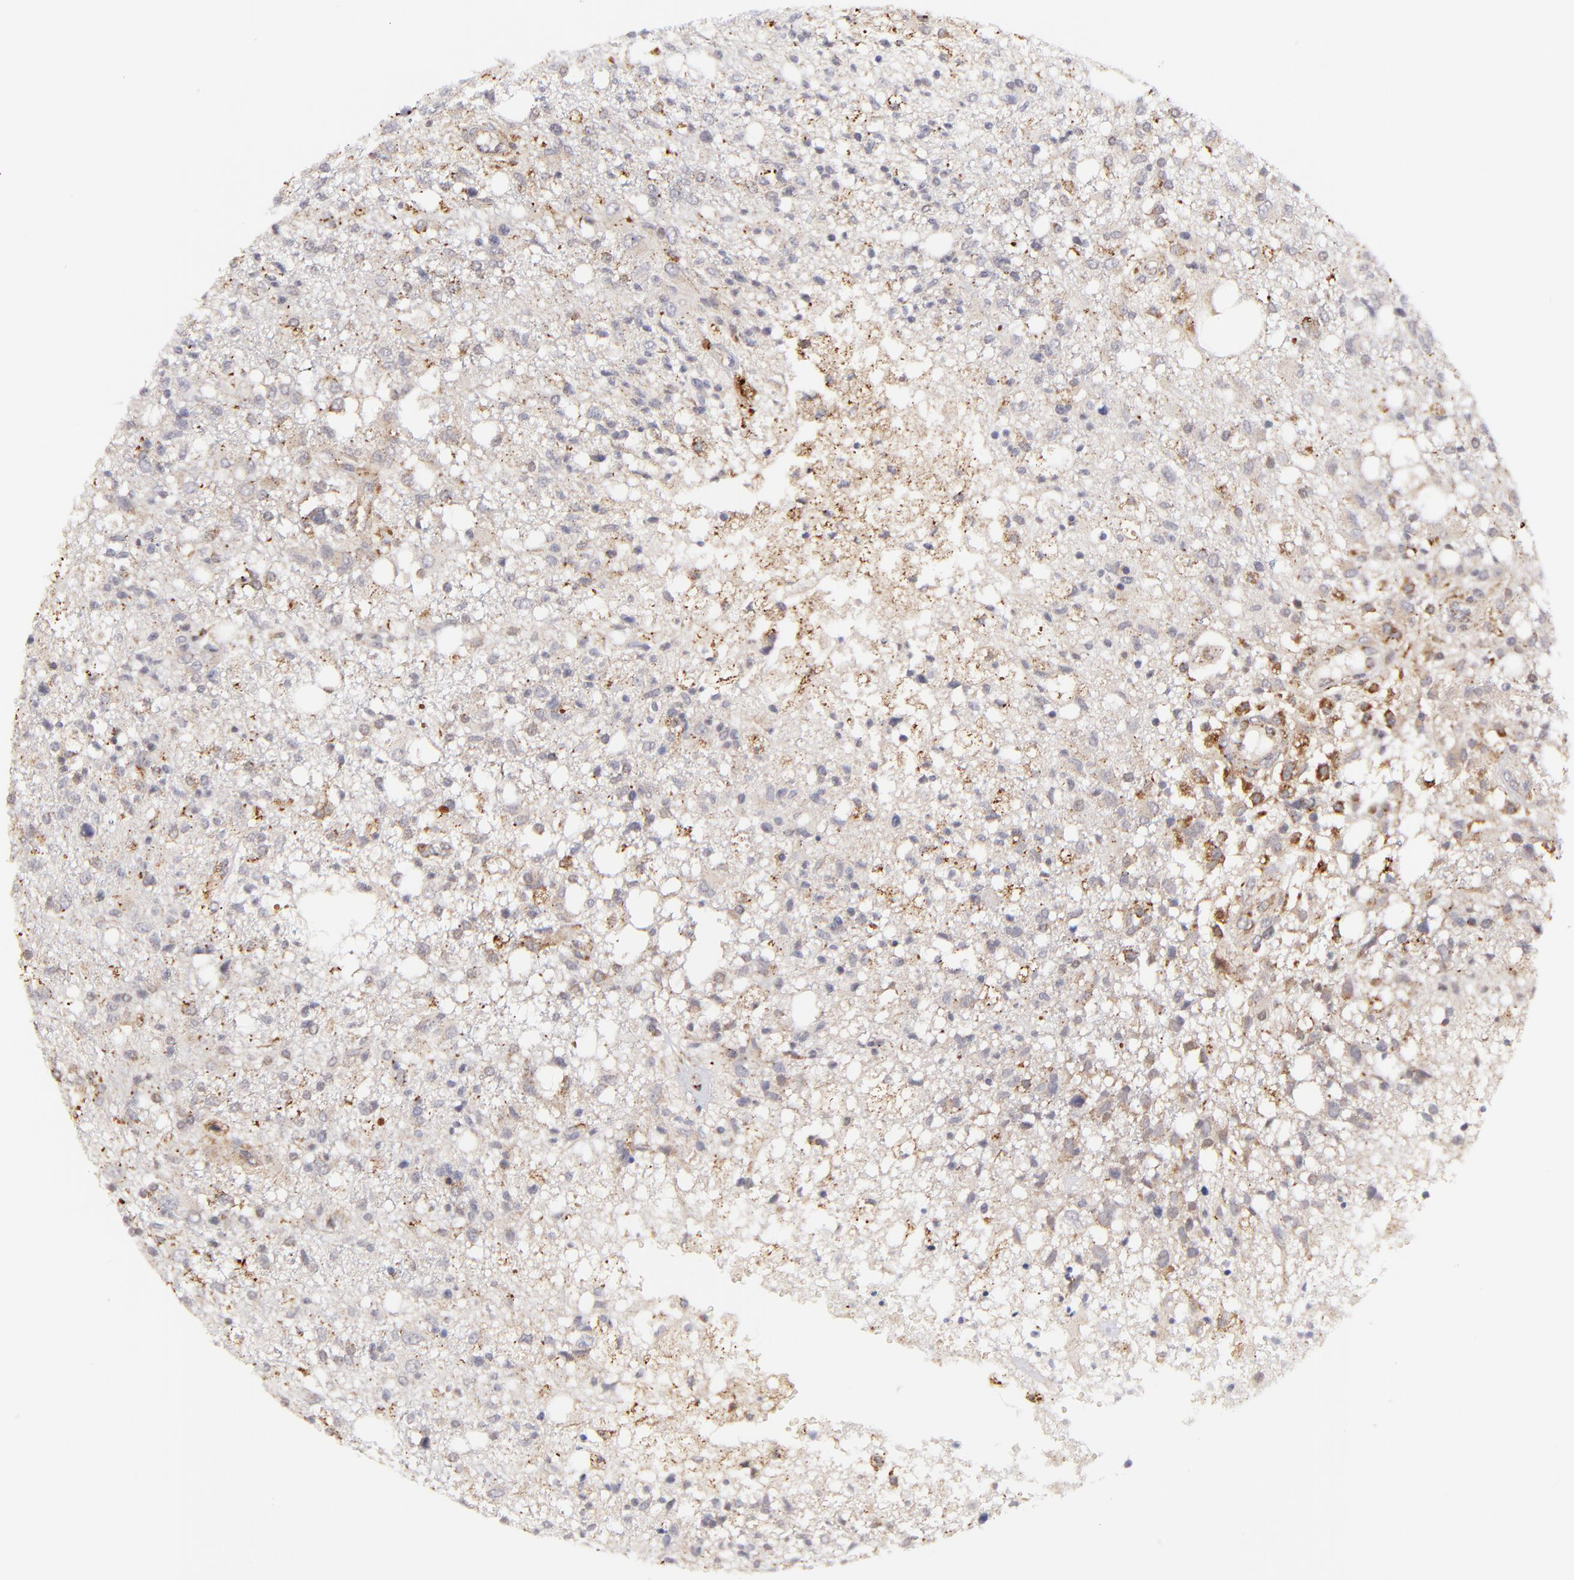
{"staining": {"intensity": "moderate", "quantity": "<25%", "location": "cytoplasmic/membranous"}, "tissue": "glioma", "cell_type": "Tumor cells", "image_type": "cancer", "snomed": [{"axis": "morphology", "description": "Glioma, malignant, High grade"}, {"axis": "topography", "description": "Cerebral cortex"}], "caption": "This is a photomicrograph of IHC staining of malignant glioma (high-grade), which shows moderate staining in the cytoplasmic/membranous of tumor cells.", "gene": "MAP2K7", "patient": {"sex": "male", "age": 76}}